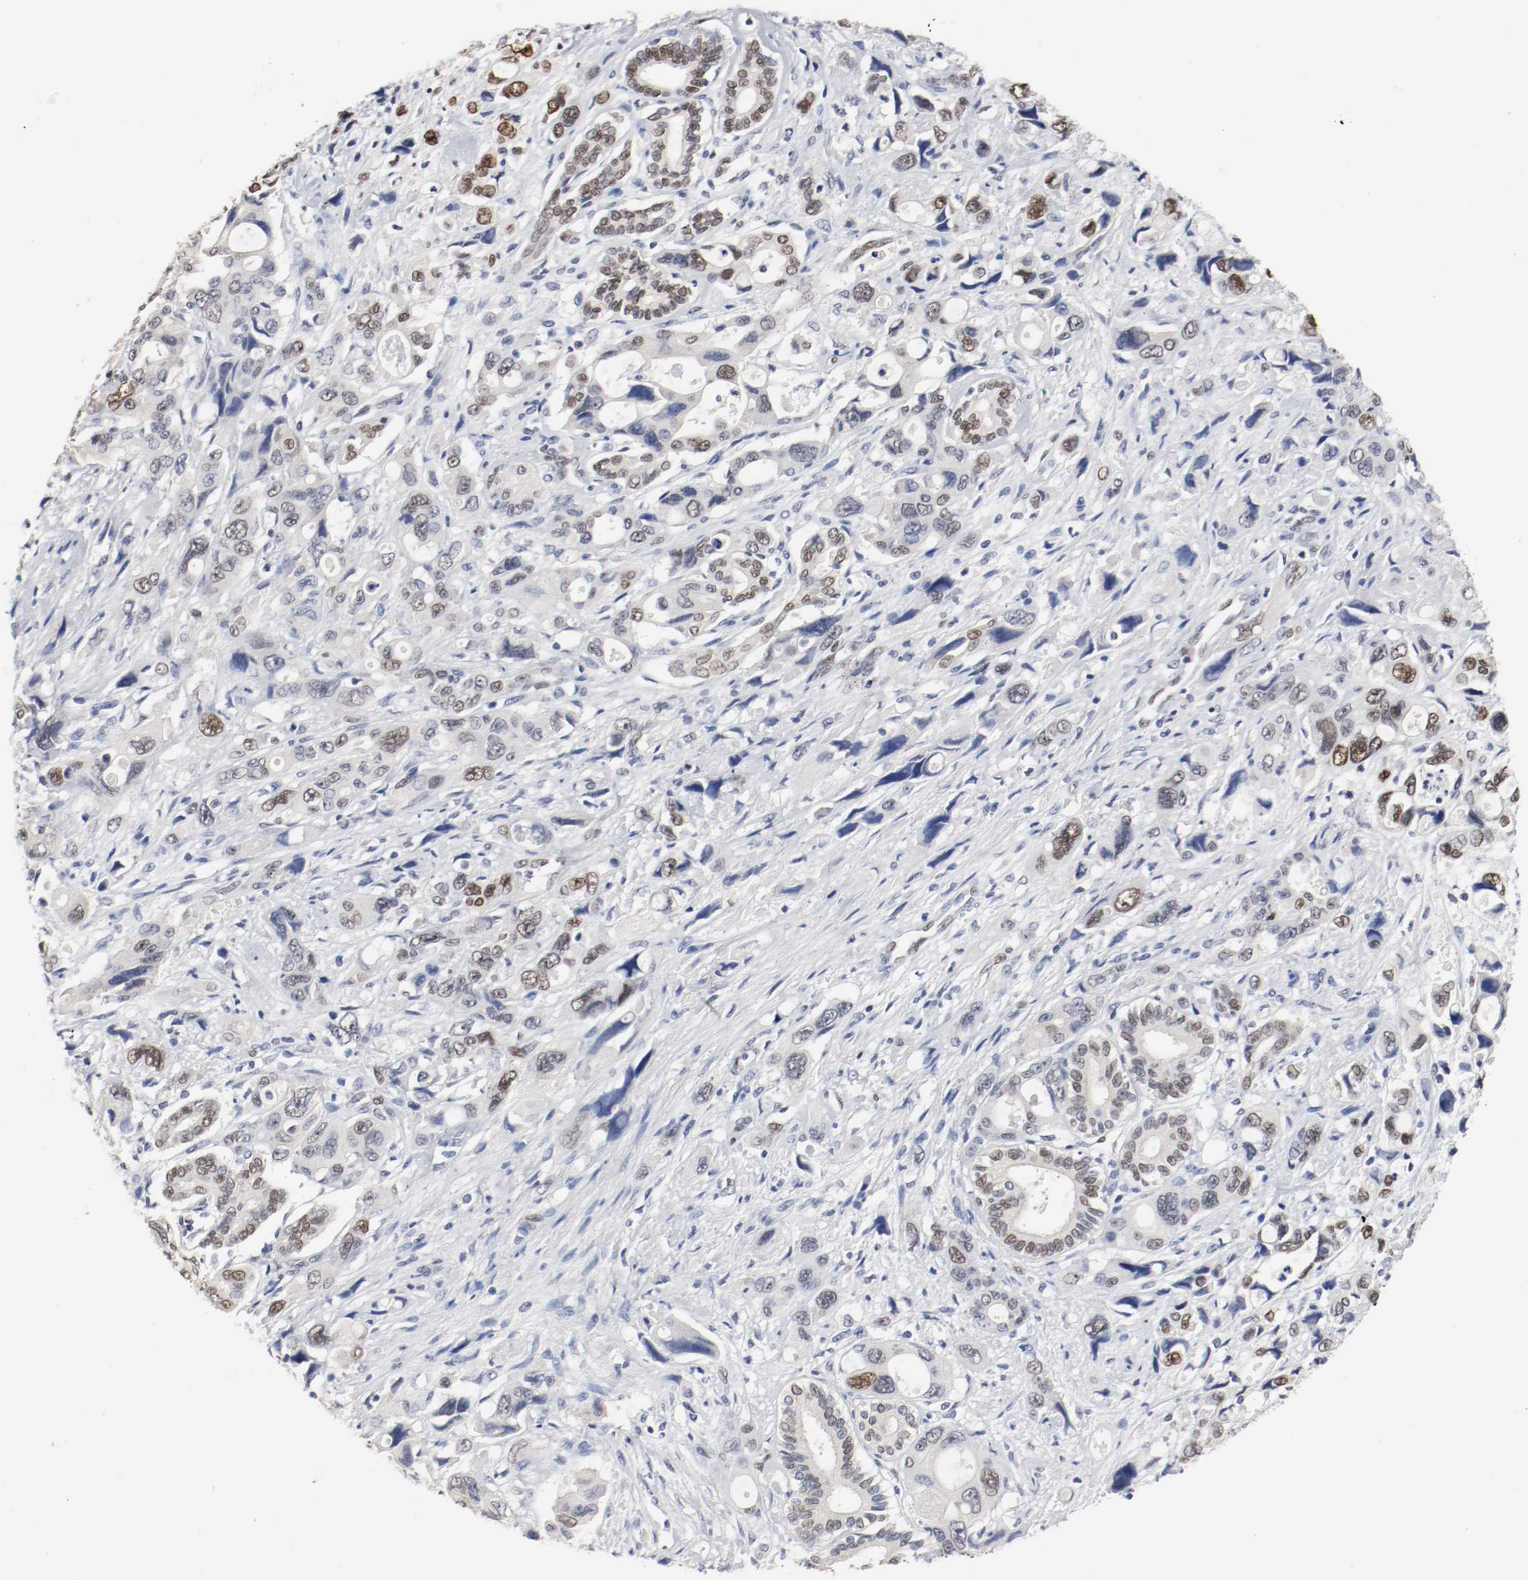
{"staining": {"intensity": "moderate", "quantity": "25%-75%", "location": "nuclear"}, "tissue": "pancreatic cancer", "cell_type": "Tumor cells", "image_type": "cancer", "snomed": [{"axis": "morphology", "description": "Adenocarcinoma, NOS"}, {"axis": "topography", "description": "Pancreas"}], "caption": "Tumor cells show medium levels of moderate nuclear expression in about 25%-75% of cells in pancreatic cancer (adenocarcinoma).", "gene": "FOSL2", "patient": {"sex": "male", "age": 46}}